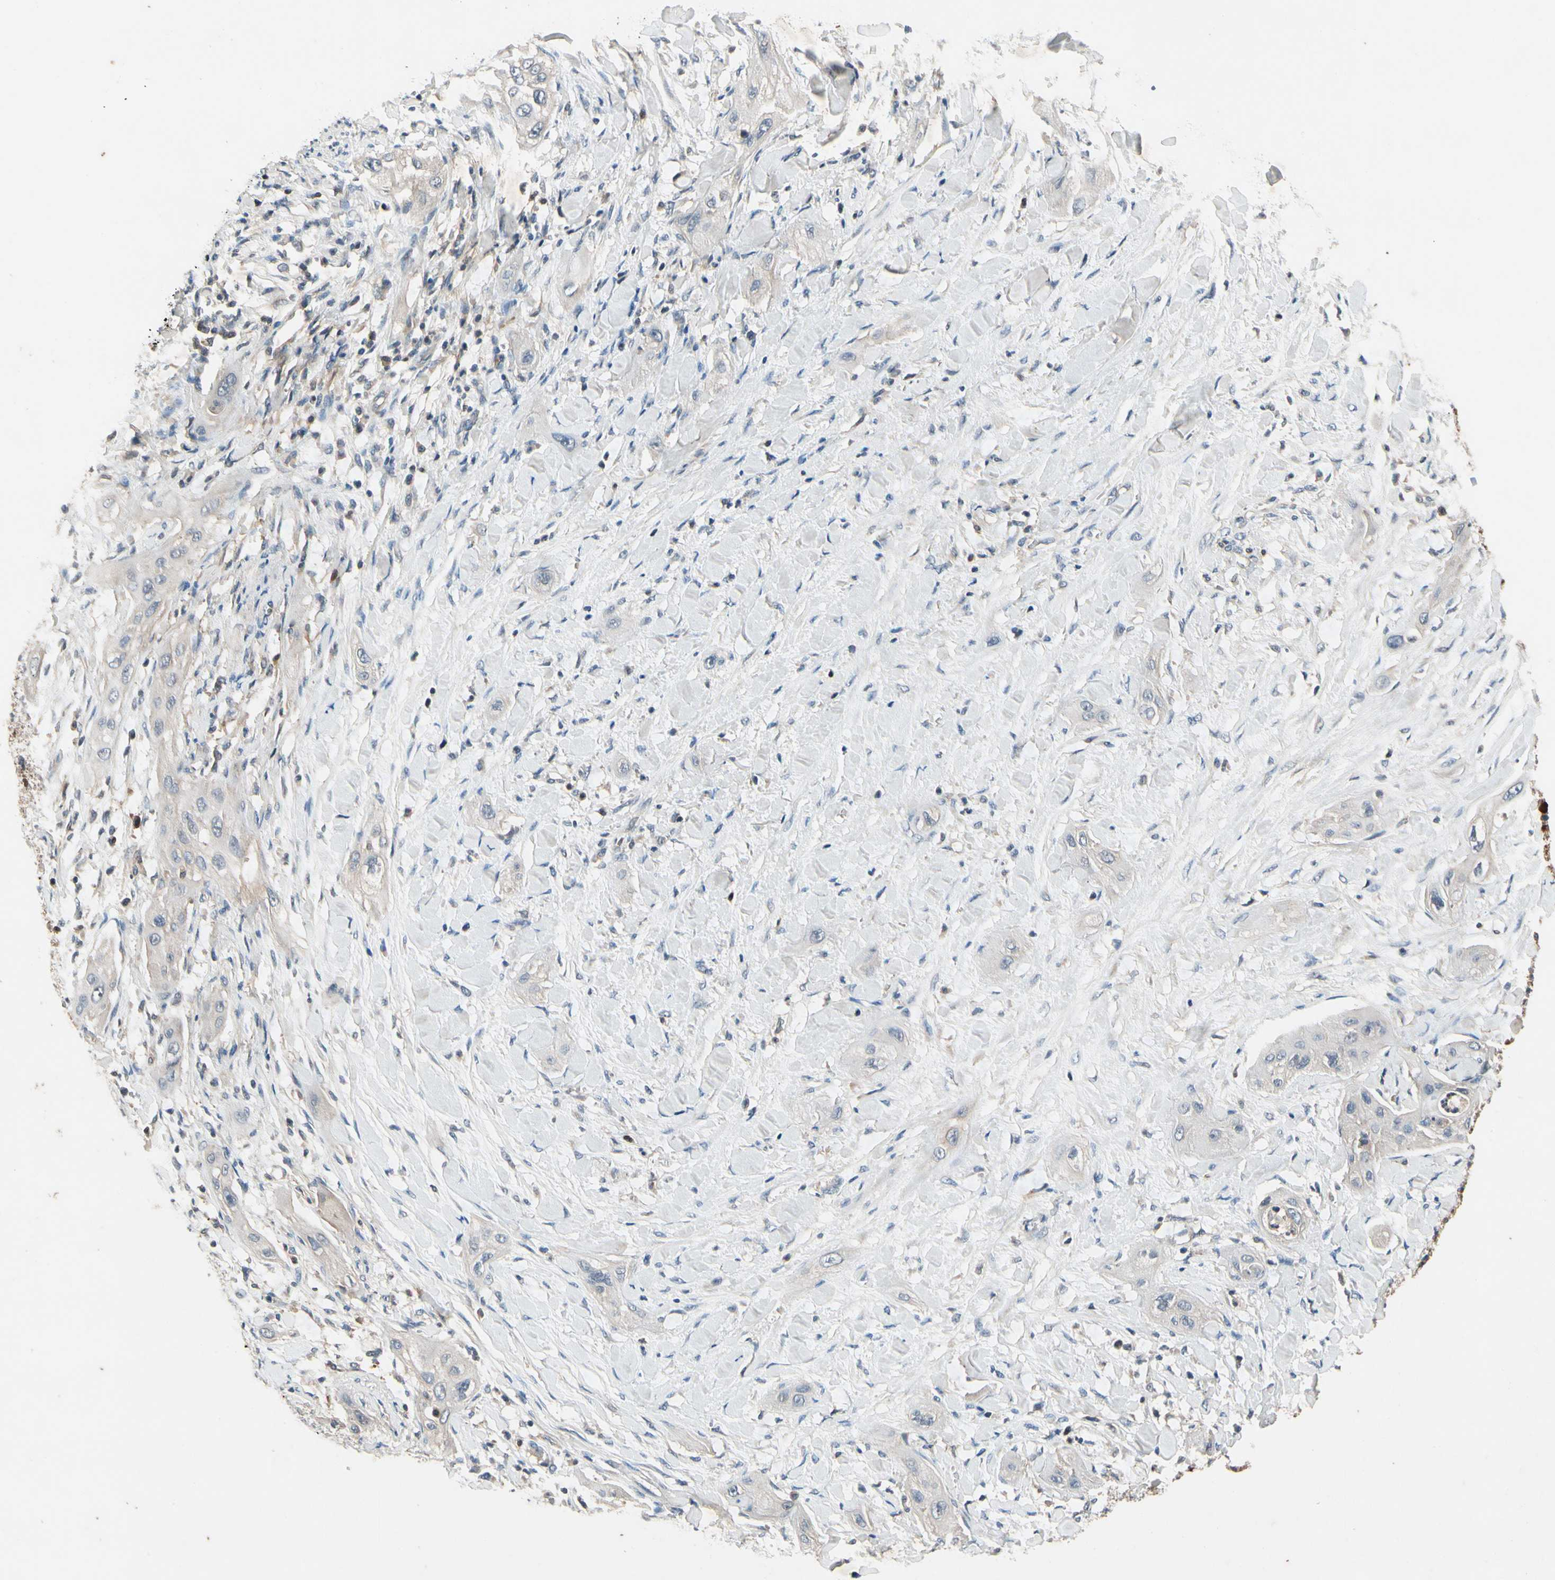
{"staining": {"intensity": "weak", "quantity": "<25%", "location": "cytoplasmic/membranous"}, "tissue": "lung cancer", "cell_type": "Tumor cells", "image_type": "cancer", "snomed": [{"axis": "morphology", "description": "Squamous cell carcinoma, NOS"}, {"axis": "topography", "description": "Lung"}], "caption": "Micrograph shows no significant protein expression in tumor cells of lung squamous cell carcinoma.", "gene": "IL1RL1", "patient": {"sex": "female", "age": 47}}